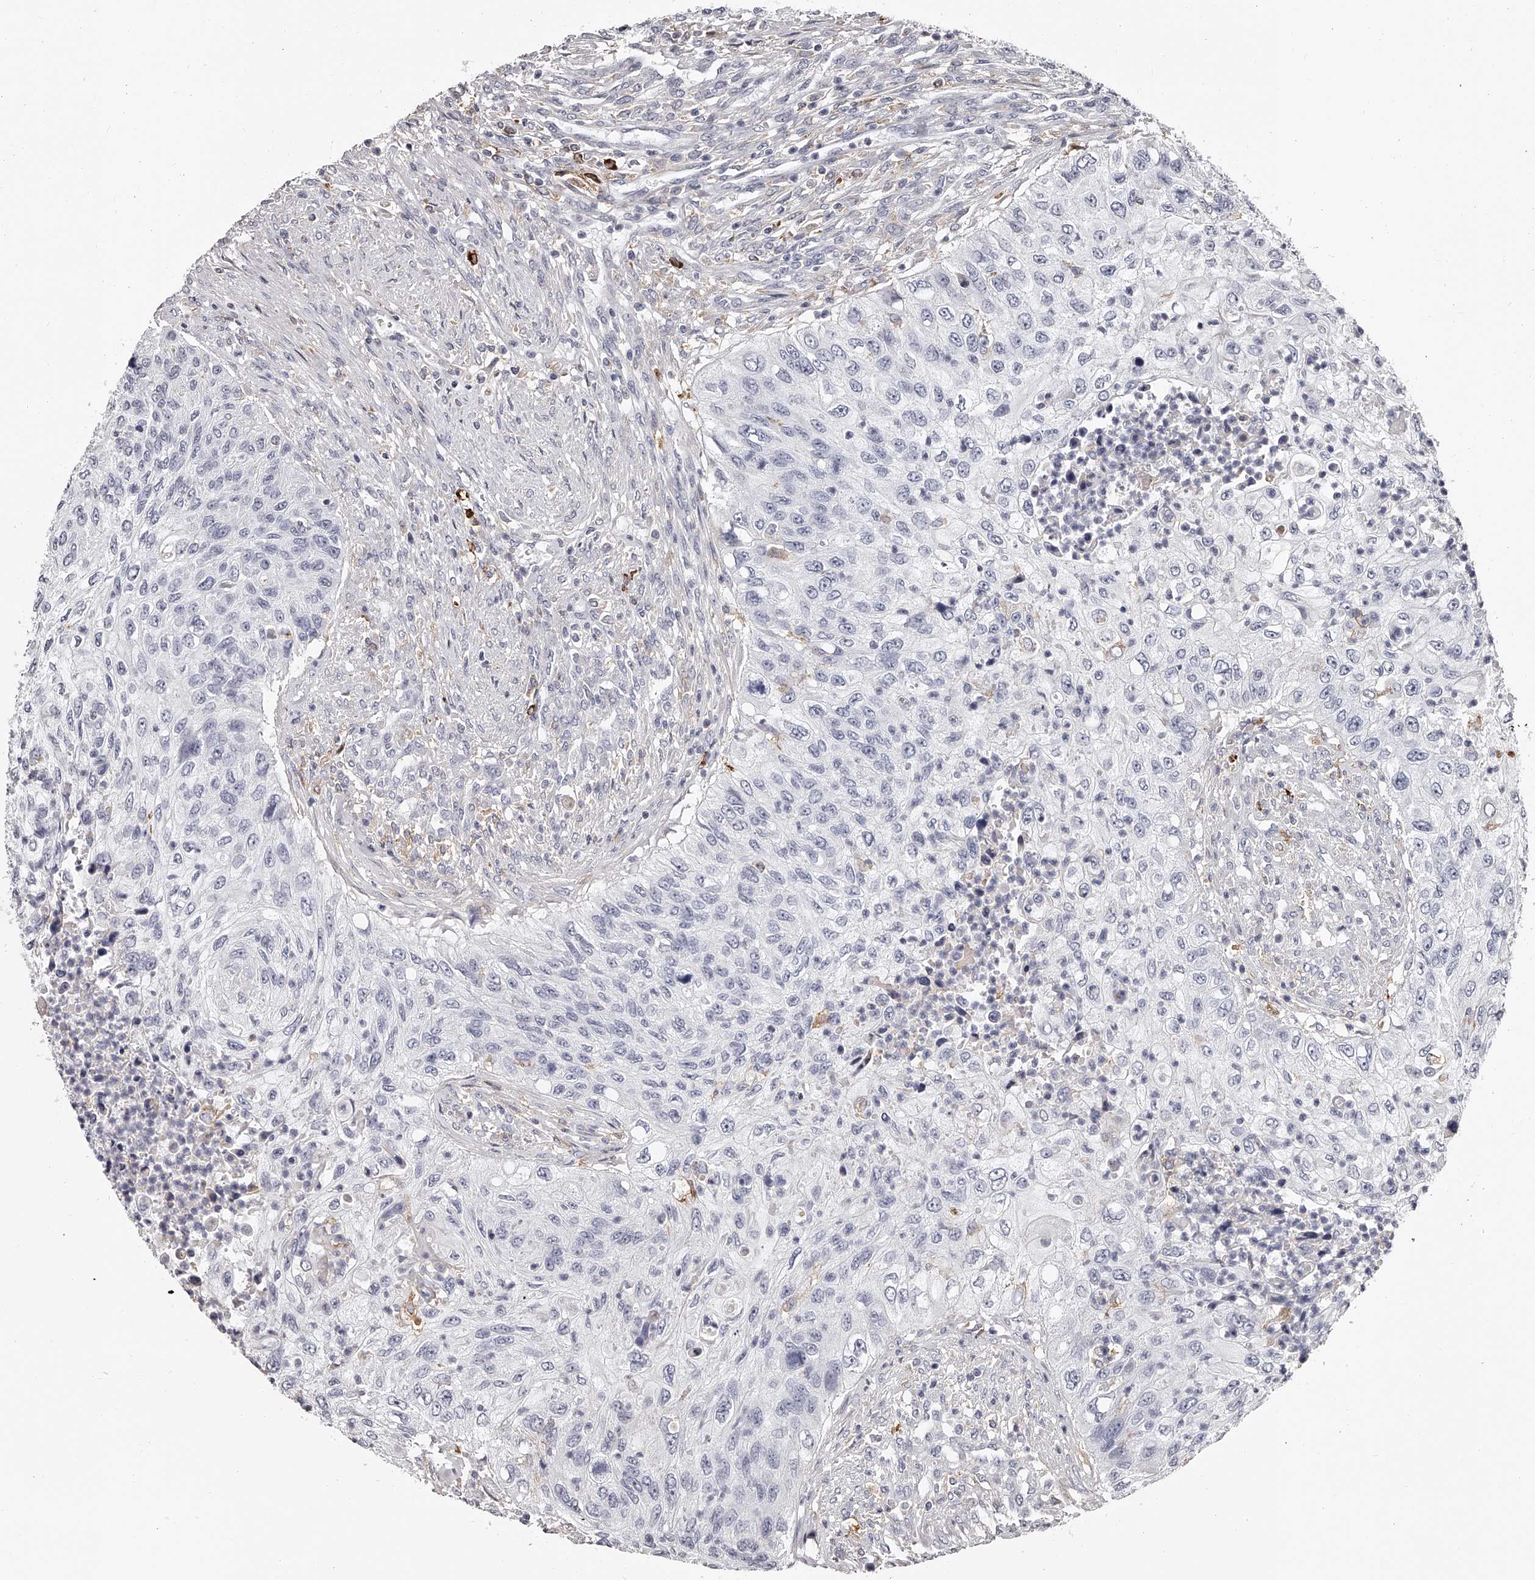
{"staining": {"intensity": "negative", "quantity": "none", "location": "none"}, "tissue": "urothelial cancer", "cell_type": "Tumor cells", "image_type": "cancer", "snomed": [{"axis": "morphology", "description": "Urothelial carcinoma, High grade"}, {"axis": "topography", "description": "Urinary bladder"}], "caption": "A micrograph of urothelial carcinoma (high-grade) stained for a protein demonstrates no brown staining in tumor cells.", "gene": "PACSIN1", "patient": {"sex": "female", "age": 60}}